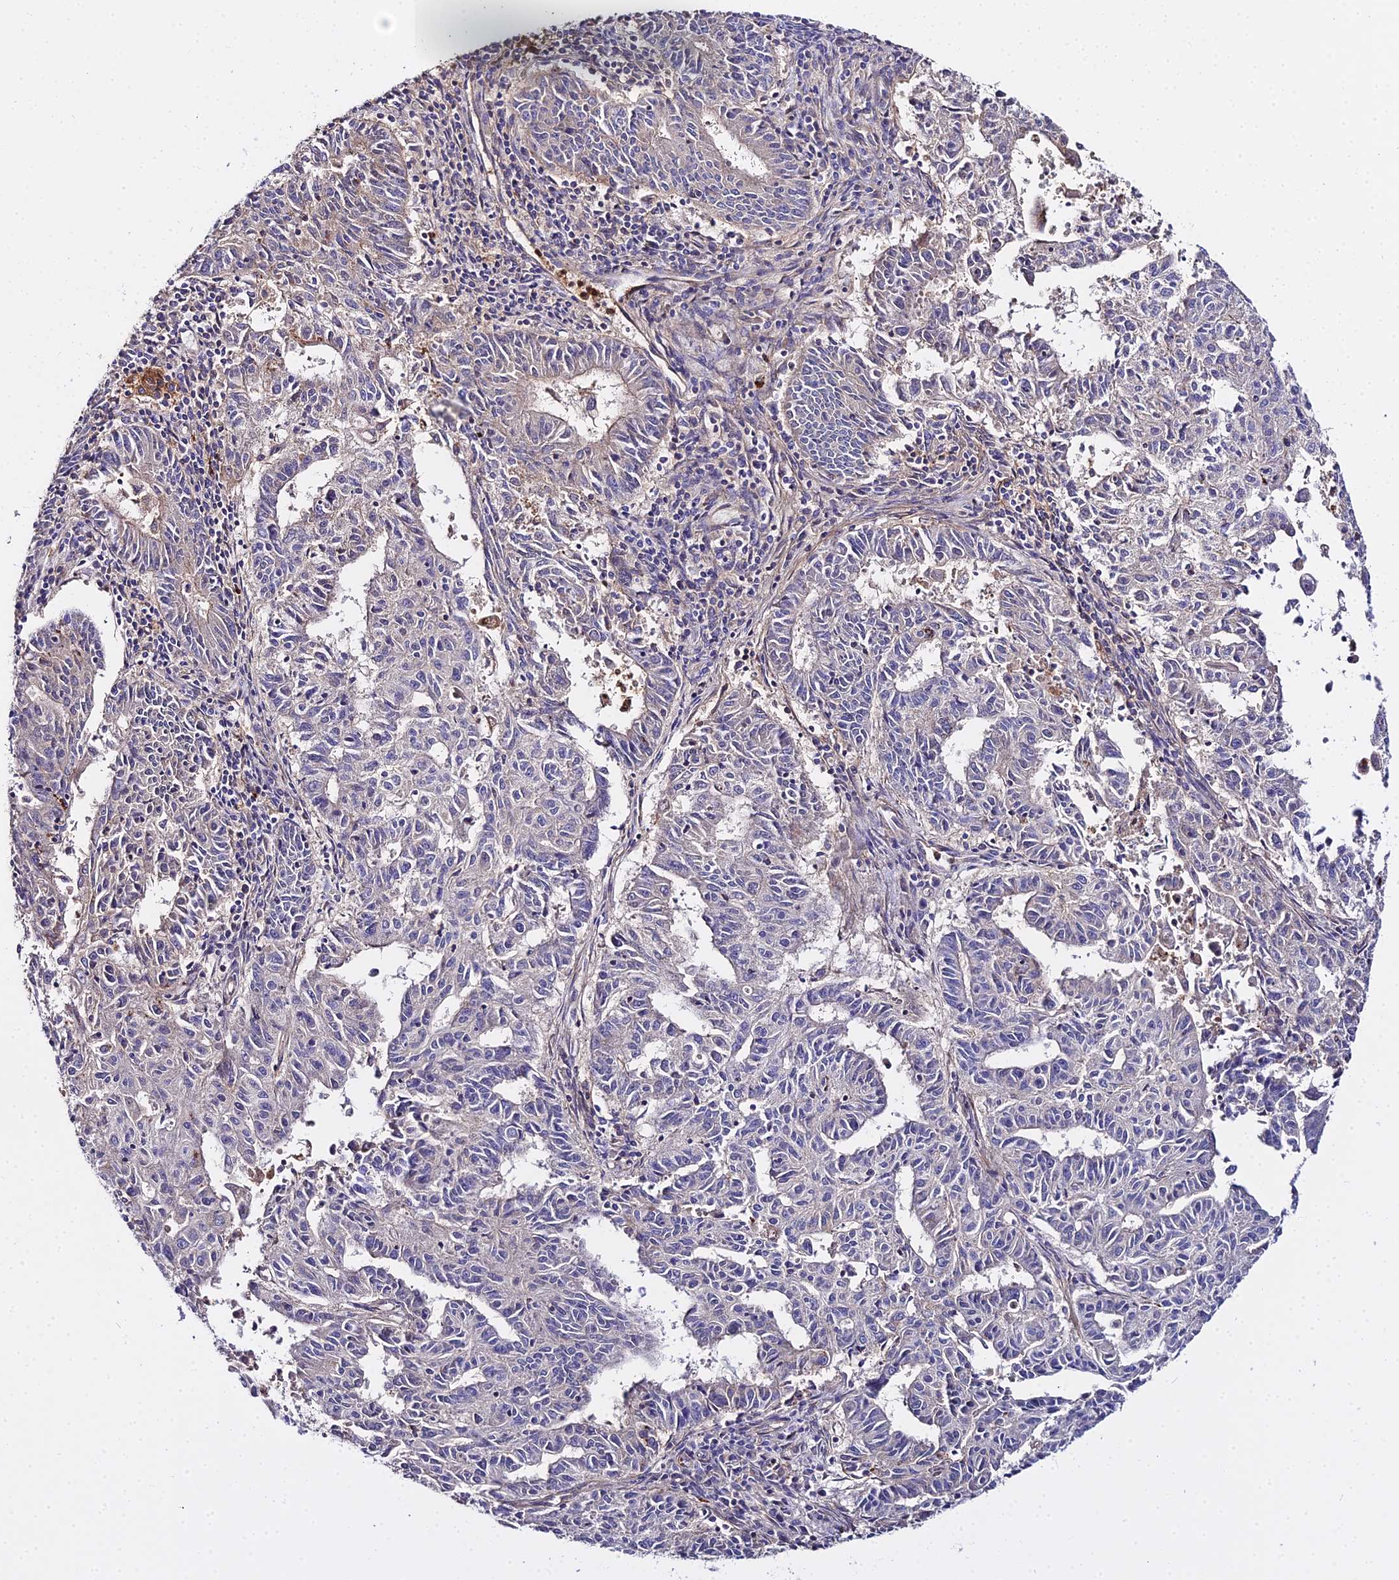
{"staining": {"intensity": "weak", "quantity": "<25%", "location": "cytoplasmic/membranous"}, "tissue": "endometrial cancer", "cell_type": "Tumor cells", "image_type": "cancer", "snomed": [{"axis": "morphology", "description": "Adenocarcinoma, NOS"}, {"axis": "topography", "description": "Endometrium"}], "caption": "High power microscopy photomicrograph of an immunohistochemistry (IHC) histopathology image of adenocarcinoma (endometrial), revealing no significant expression in tumor cells. (Stains: DAB (3,3'-diaminobenzidine) IHC with hematoxylin counter stain, Microscopy: brightfield microscopy at high magnification).", "gene": "GLYAT", "patient": {"sex": "female", "age": 59}}